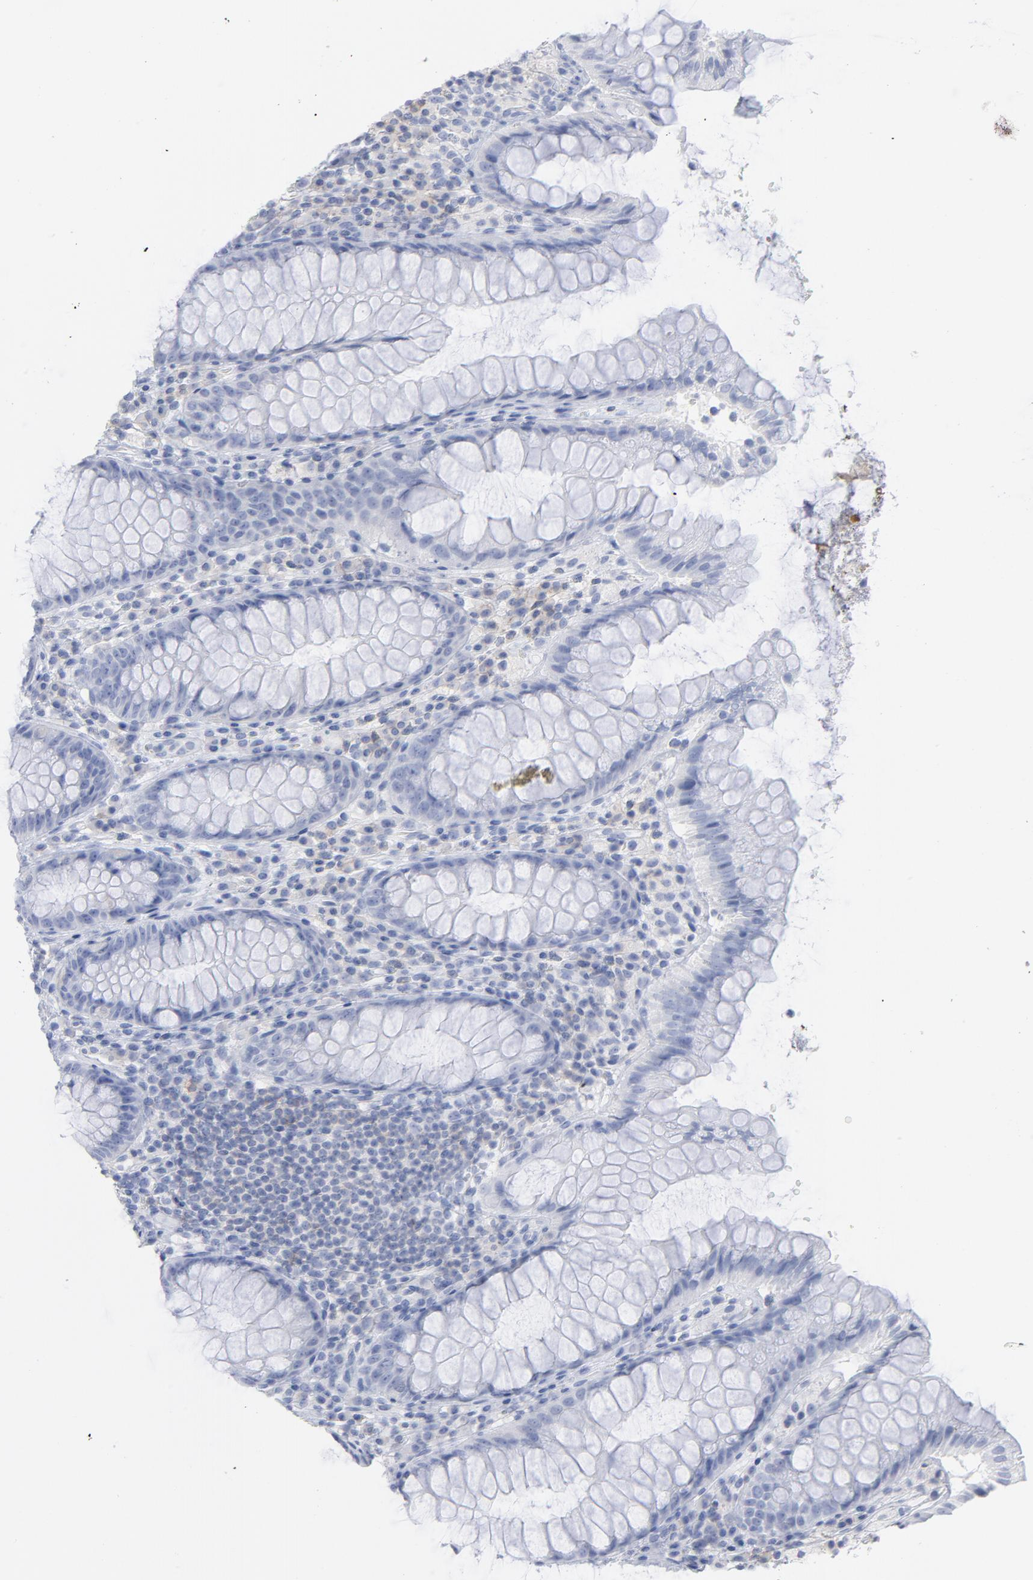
{"staining": {"intensity": "negative", "quantity": "none", "location": "none"}, "tissue": "colon", "cell_type": "Endothelial cells", "image_type": "normal", "snomed": [{"axis": "morphology", "description": "Normal tissue, NOS"}, {"axis": "topography", "description": "Colon"}], "caption": "Immunohistochemistry micrograph of unremarkable colon stained for a protein (brown), which exhibits no expression in endothelial cells.", "gene": "P2RY8", "patient": {"sex": "female", "age": 46}}